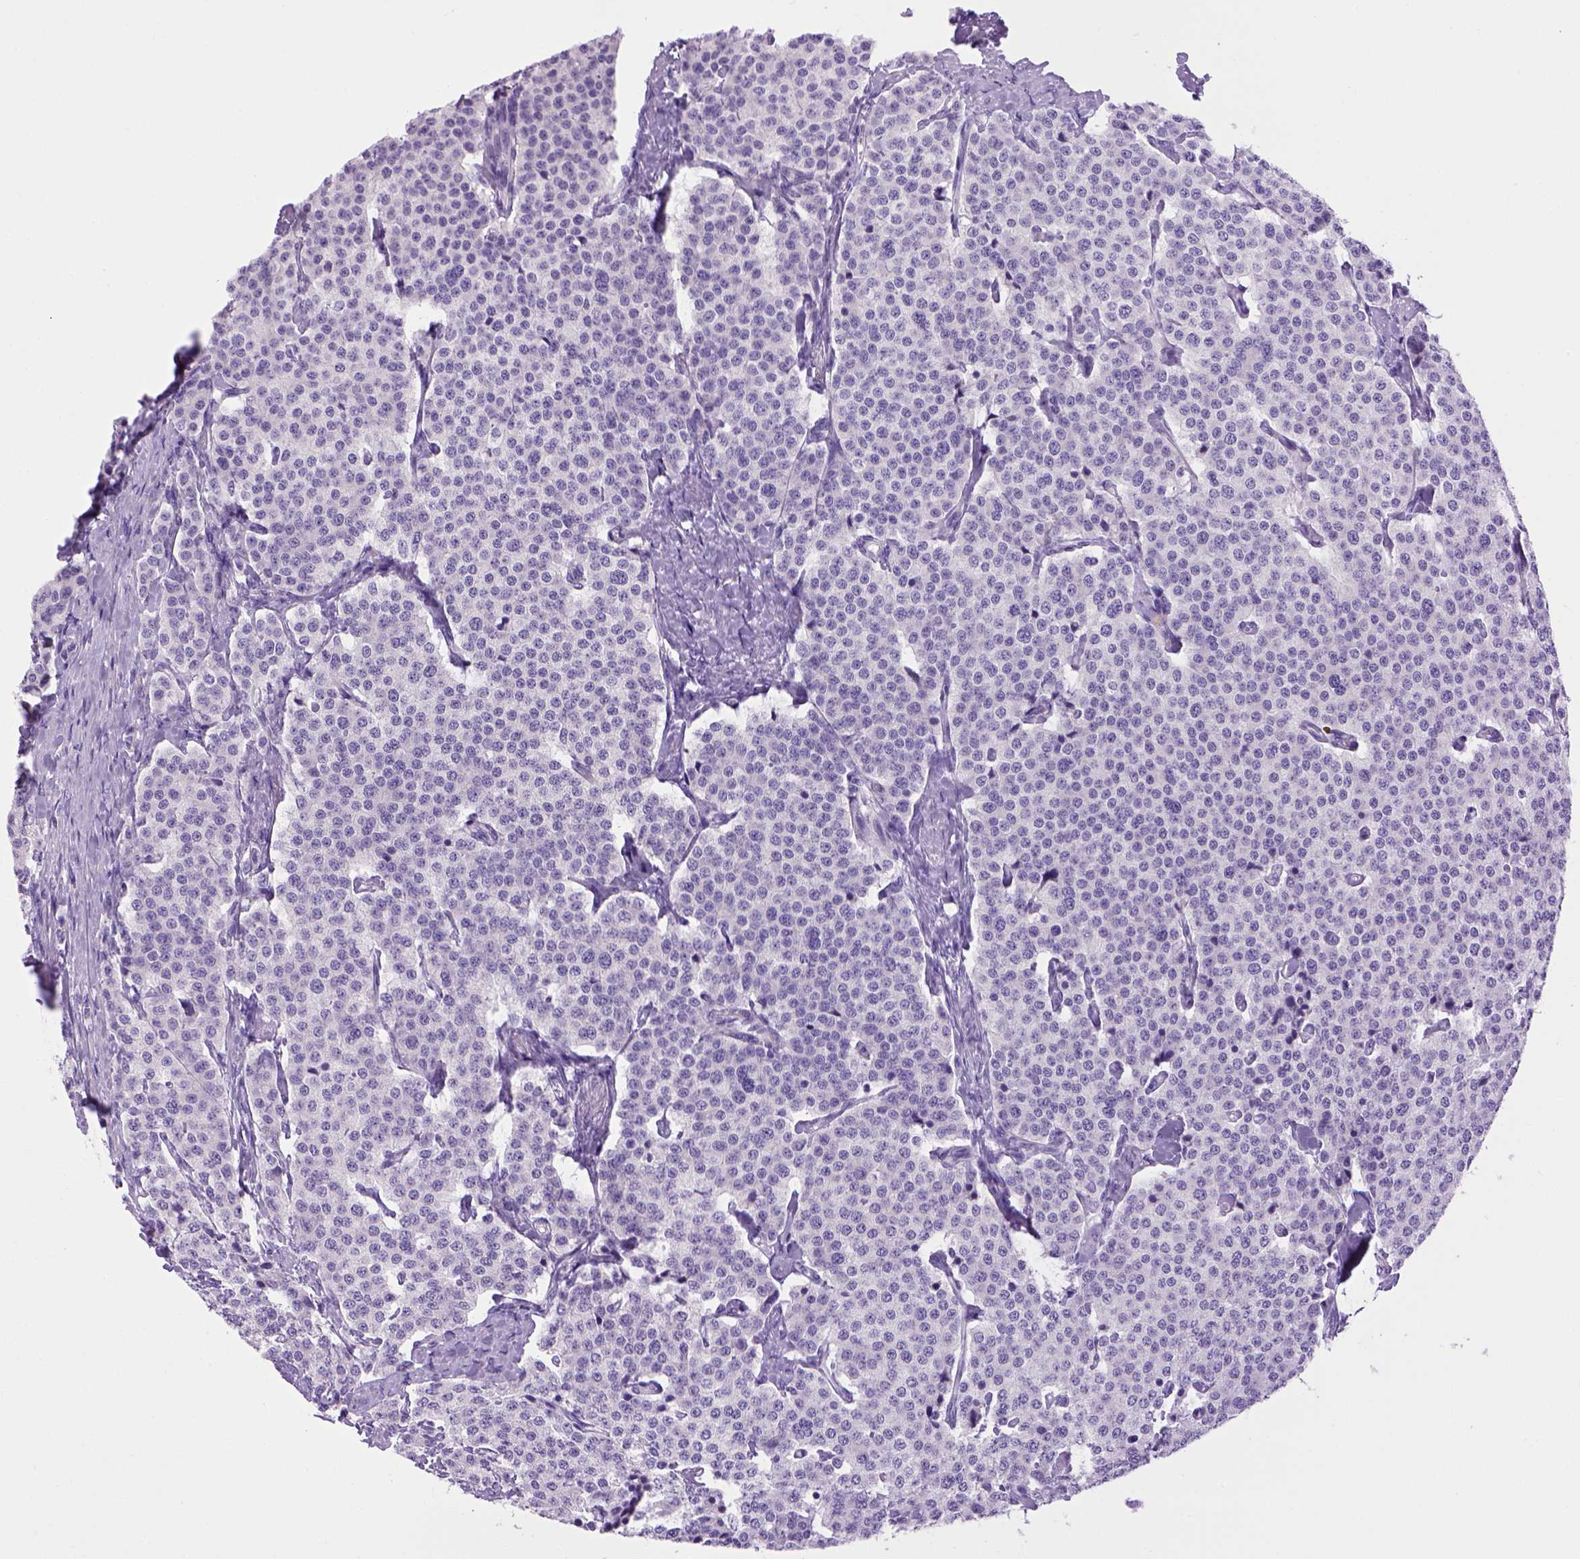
{"staining": {"intensity": "negative", "quantity": "none", "location": "none"}, "tissue": "carcinoid", "cell_type": "Tumor cells", "image_type": "cancer", "snomed": [{"axis": "morphology", "description": "Carcinoid, malignant, NOS"}, {"axis": "topography", "description": "Small intestine"}], "caption": "Carcinoid stained for a protein using immunohistochemistry (IHC) displays no positivity tumor cells.", "gene": "SGCG", "patient": {"sex": "female", "age": 58}}